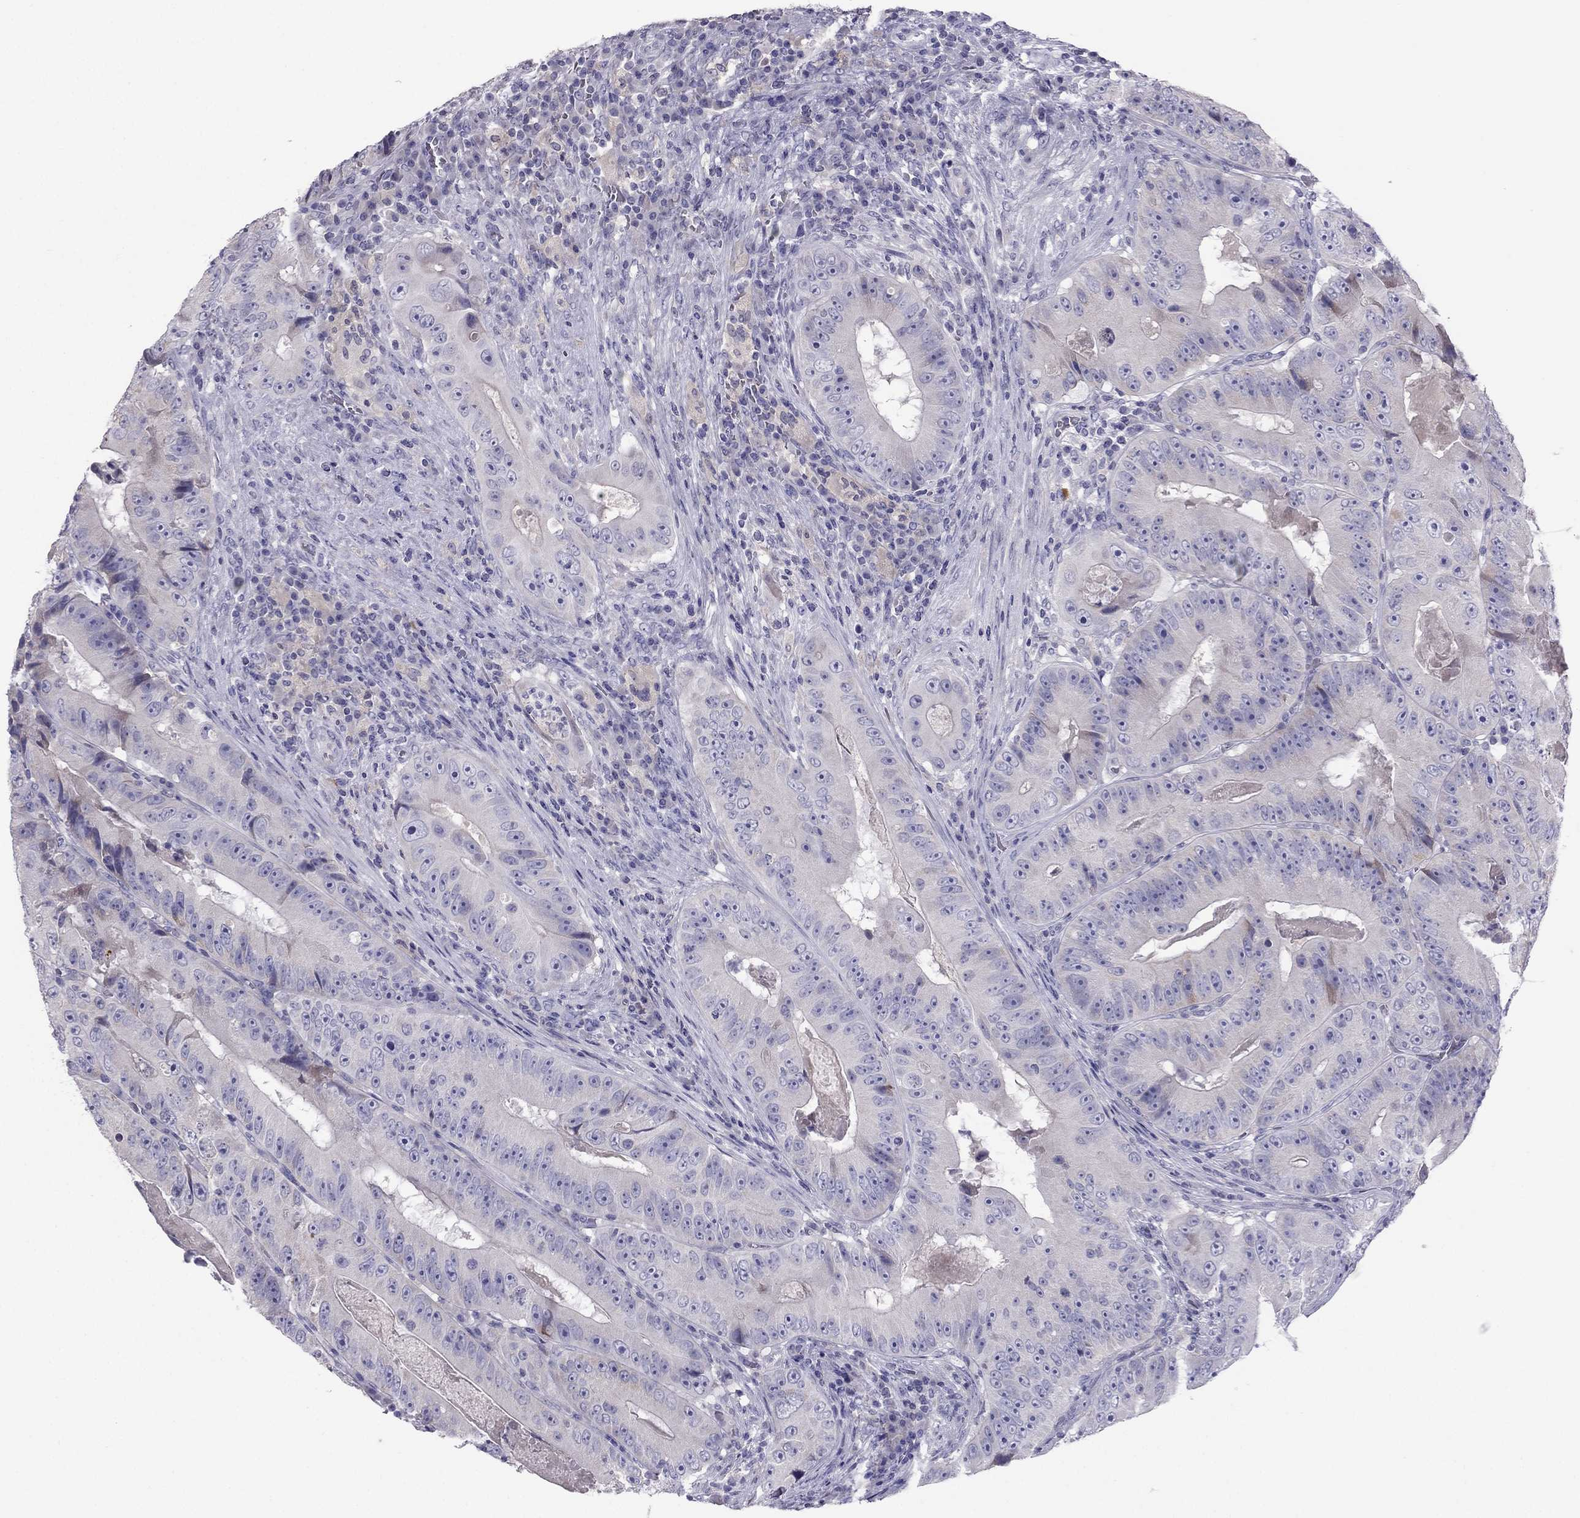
{"staining": {"intensity": "negative", "quantity": "none", "location": "none"}, "tissue": "colorectal cancer", "cell_type": "Tumor cells", "image_type": "cancer", "snomed": [{"axis": "morphology", "description": "Adenocarcinoma, NOS"}, {"axis": "topography", "description": "Colon"}], "caption": "Human colorectal adenocarcinoma stained for a protein using immunohistochemistry (IHC) reveals no expression in tumor cells.", "gene": "RGS8", "patient": {"sex": "female", "age": 86}}